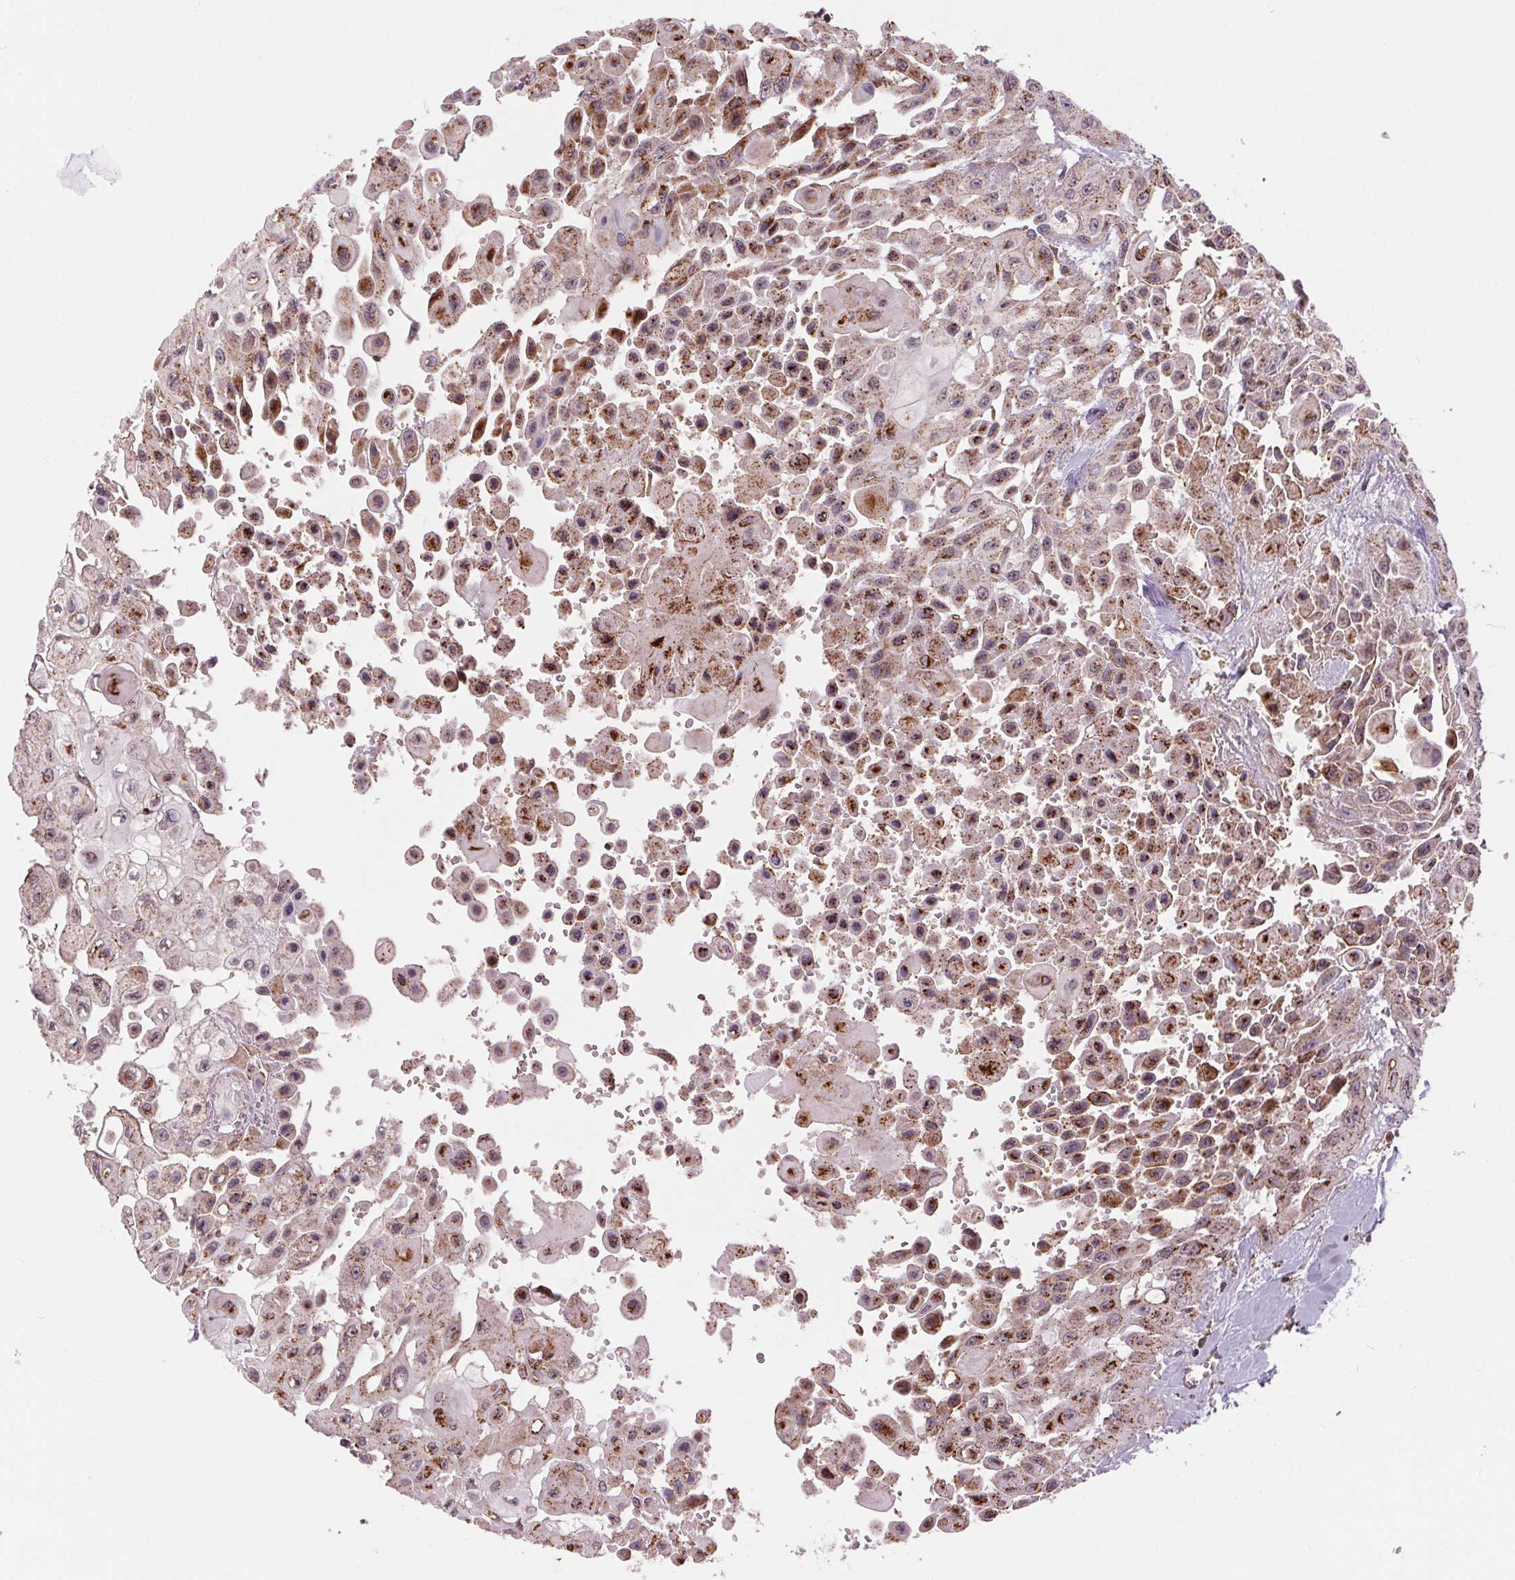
{"staining": {"intensity": "moderate", "quantity": "25%-75%", "location": "cytoplasmic/membranous,nuclear"}, "tissue": "head and neck cancer", "cell_type": "Tumor cells", "image_type": "cancer", "snomed": [{"axis": "morphology", "description": "Adenocarcinoma, NOS"}, {"axis": "topography", "description": "Head-Neck"}], "caption": "Brown immunohistochemical staining in adenocarcinoma (head and neck) displays moderate cytoplasmic/membranous and nuclear positivity in approximately 25%-75% of tumor cells. The staining was performed using DAB to visualize the protein expression in brown, while the nuclei were stained in blue with hematoxylin (Magnification: 20x).", "gene": "CHMP4B", "patient": {"sex": "male", "age": 73}}